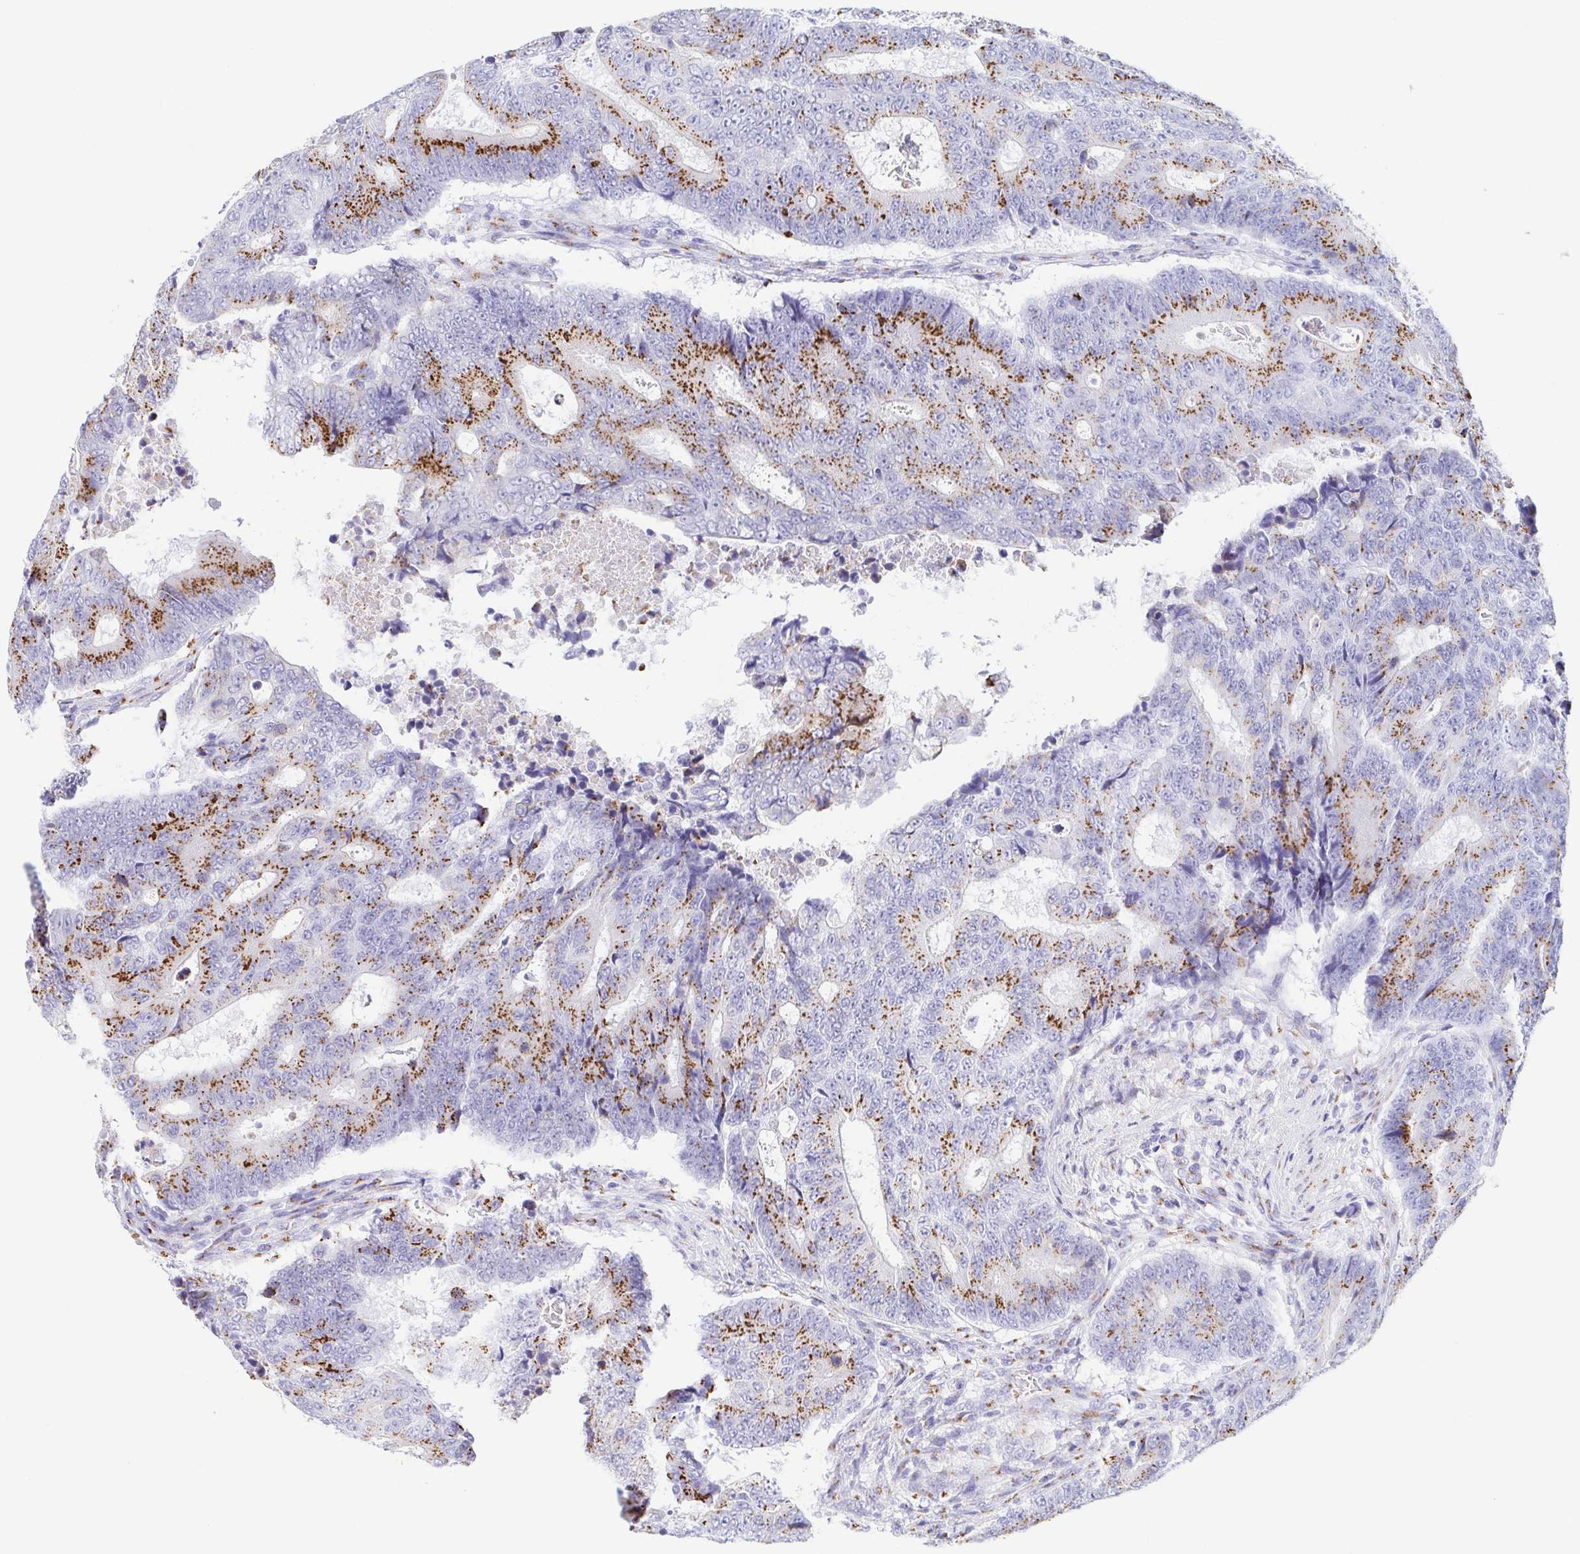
{"staining": {"intensity": "moderate", "quantity": ">75%", "location": "cytoplasmic/membranous"}, "tissue": "colorectal cancer", "cell_type": "Tumor cells", "image_type": "cancer", "snomed": [{"axis": "morphology", "description": "Adenocarcinoma, NOS"}, {"axis": "topography", "description": "Colon"}], "caption": "There is medium levels of moderate cytoplasmic/membranous expression in tumor cells of colorectal cancer (adenocarcinoma), as demonstrated by immunohistochemical staining (brown color).", "gene": "SULT1B1", "patient": {"sex": "female", "age": 48}}